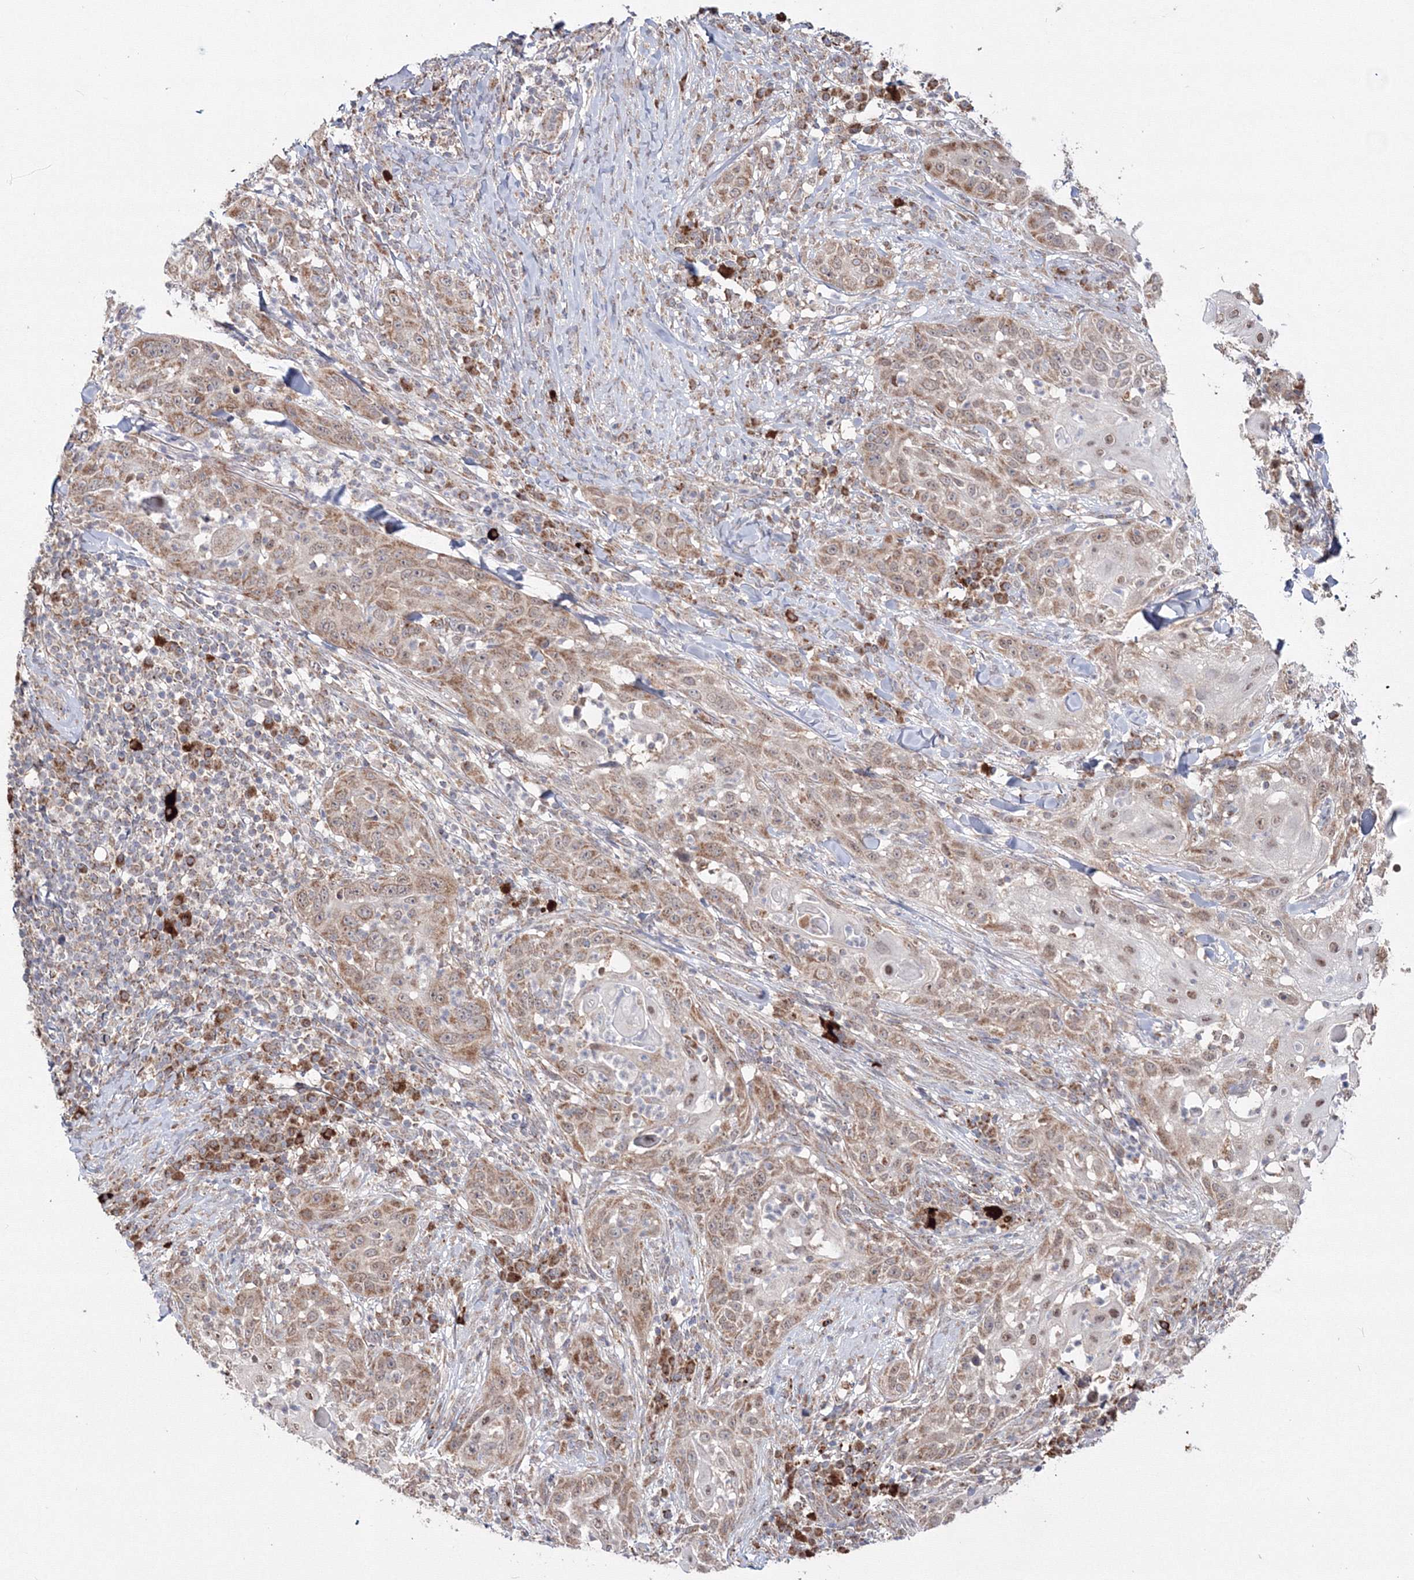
{"staining": {"intensity": "weak", "quantity": ">75%", "location": "cytoplasmic/membranous"}, "tissue": "skin cancer", "cell_type": "Tumor cells", "image_type": "cancer", "snomed": [{"axis": "morphology", "description": "Squamous cell carcinoma, NOS"}, {"axis": "topography", "description": "Skin"}], "caption": "Skin cancer (squamous cell carcinoma) stained for a protein (brown) demonstrates weak cytoplasmic/membranous positive positivity in approximately >75% of tumor cells.", "gene": "PEX13", "patient": {"sex": "female", "age": 44}}